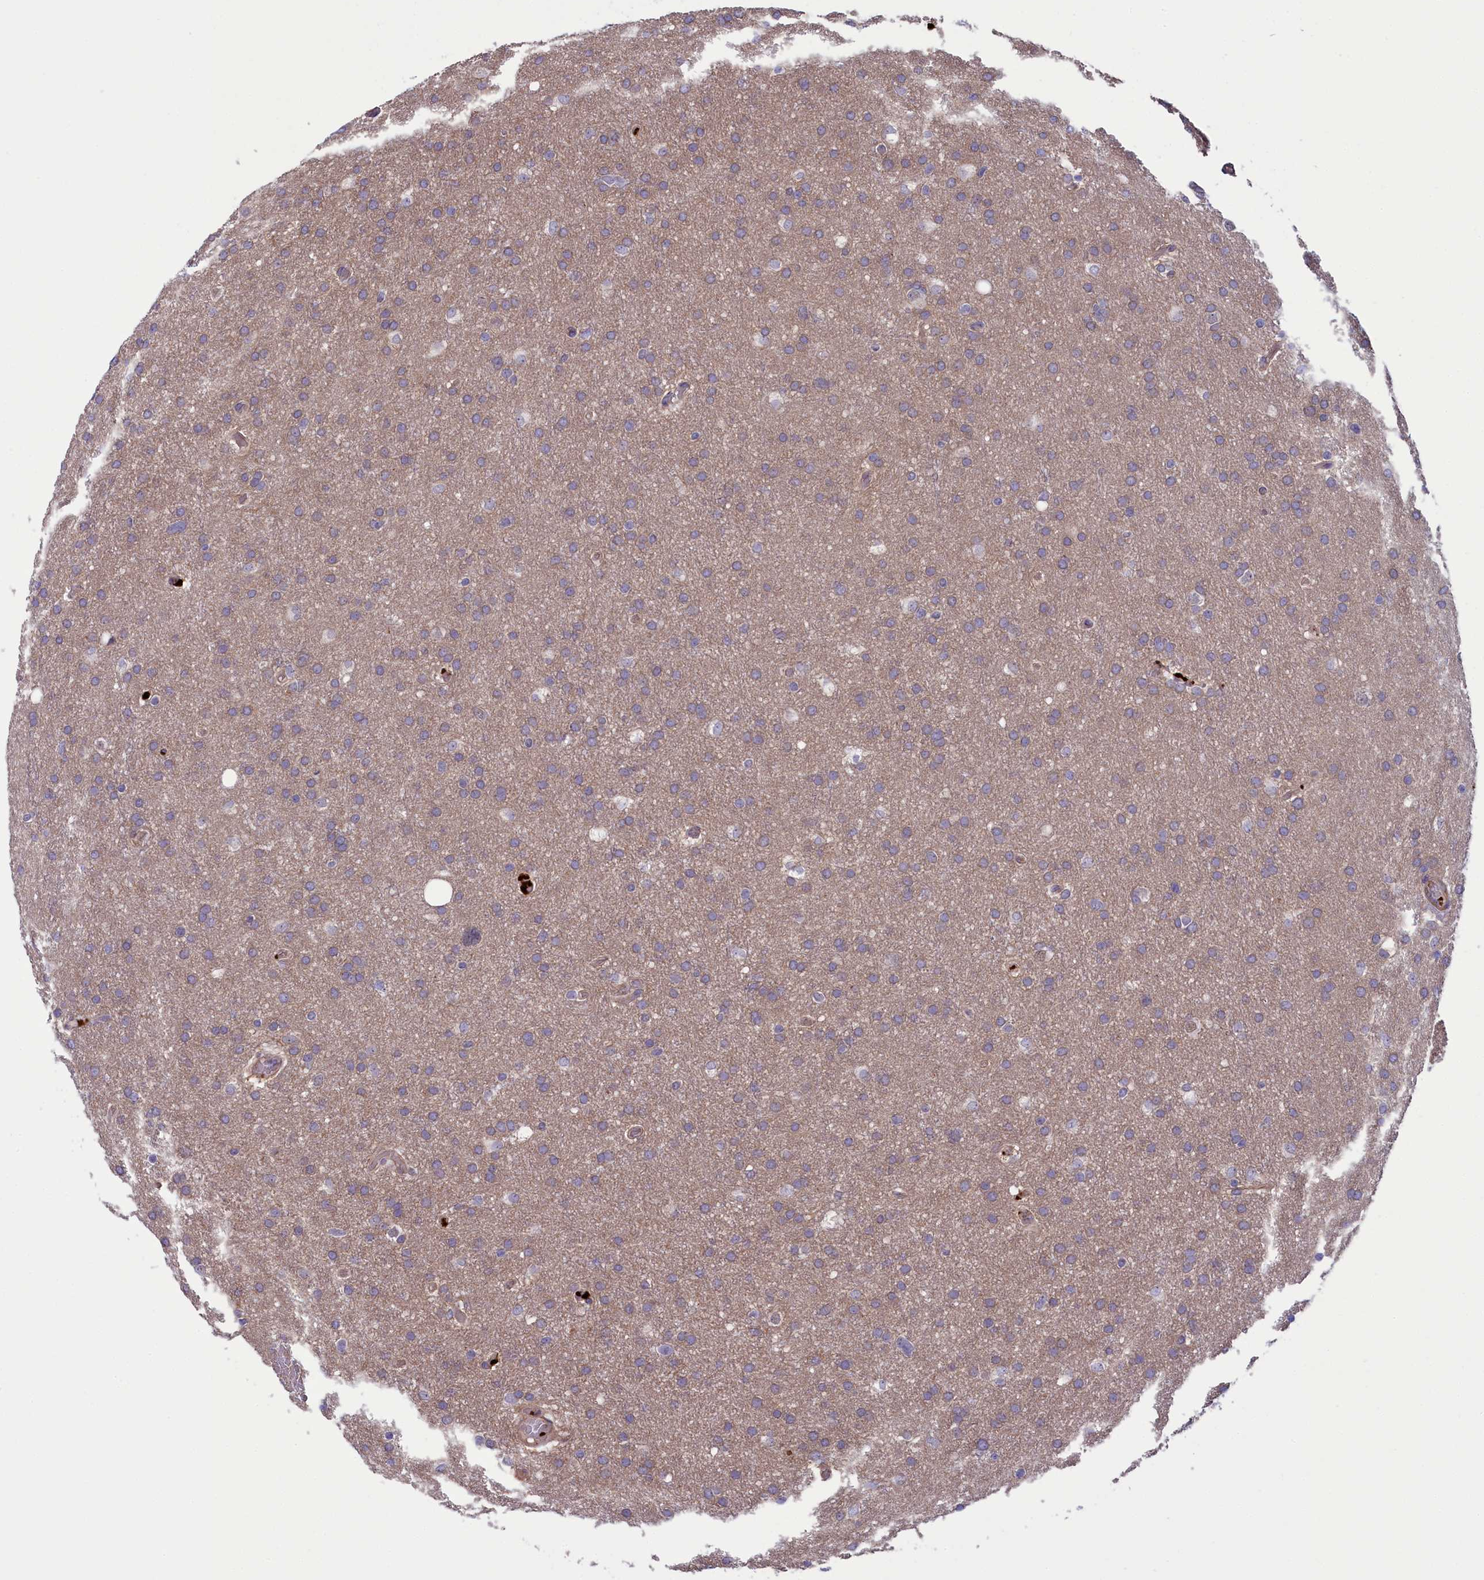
{"staining": {"intensity": "negative", "quantity": "none", "location": "none"}, "tissue": "glioma", "cell_type": "Tumor cells", "image_type": "cancer", "snomed": [{"axis": "morphology", "description": "Glioma, malignant, High grade"}, {"axis": "topography", "description": "Cerebral cortex"}], "caption": "This image is of glioma stained with IHC to label a protein in brown with the nuclei are counter-stained blue. There is no staining in tumor cells.", "gene": "HEATR3", "patient": {"sex": "female", "age": 36}}